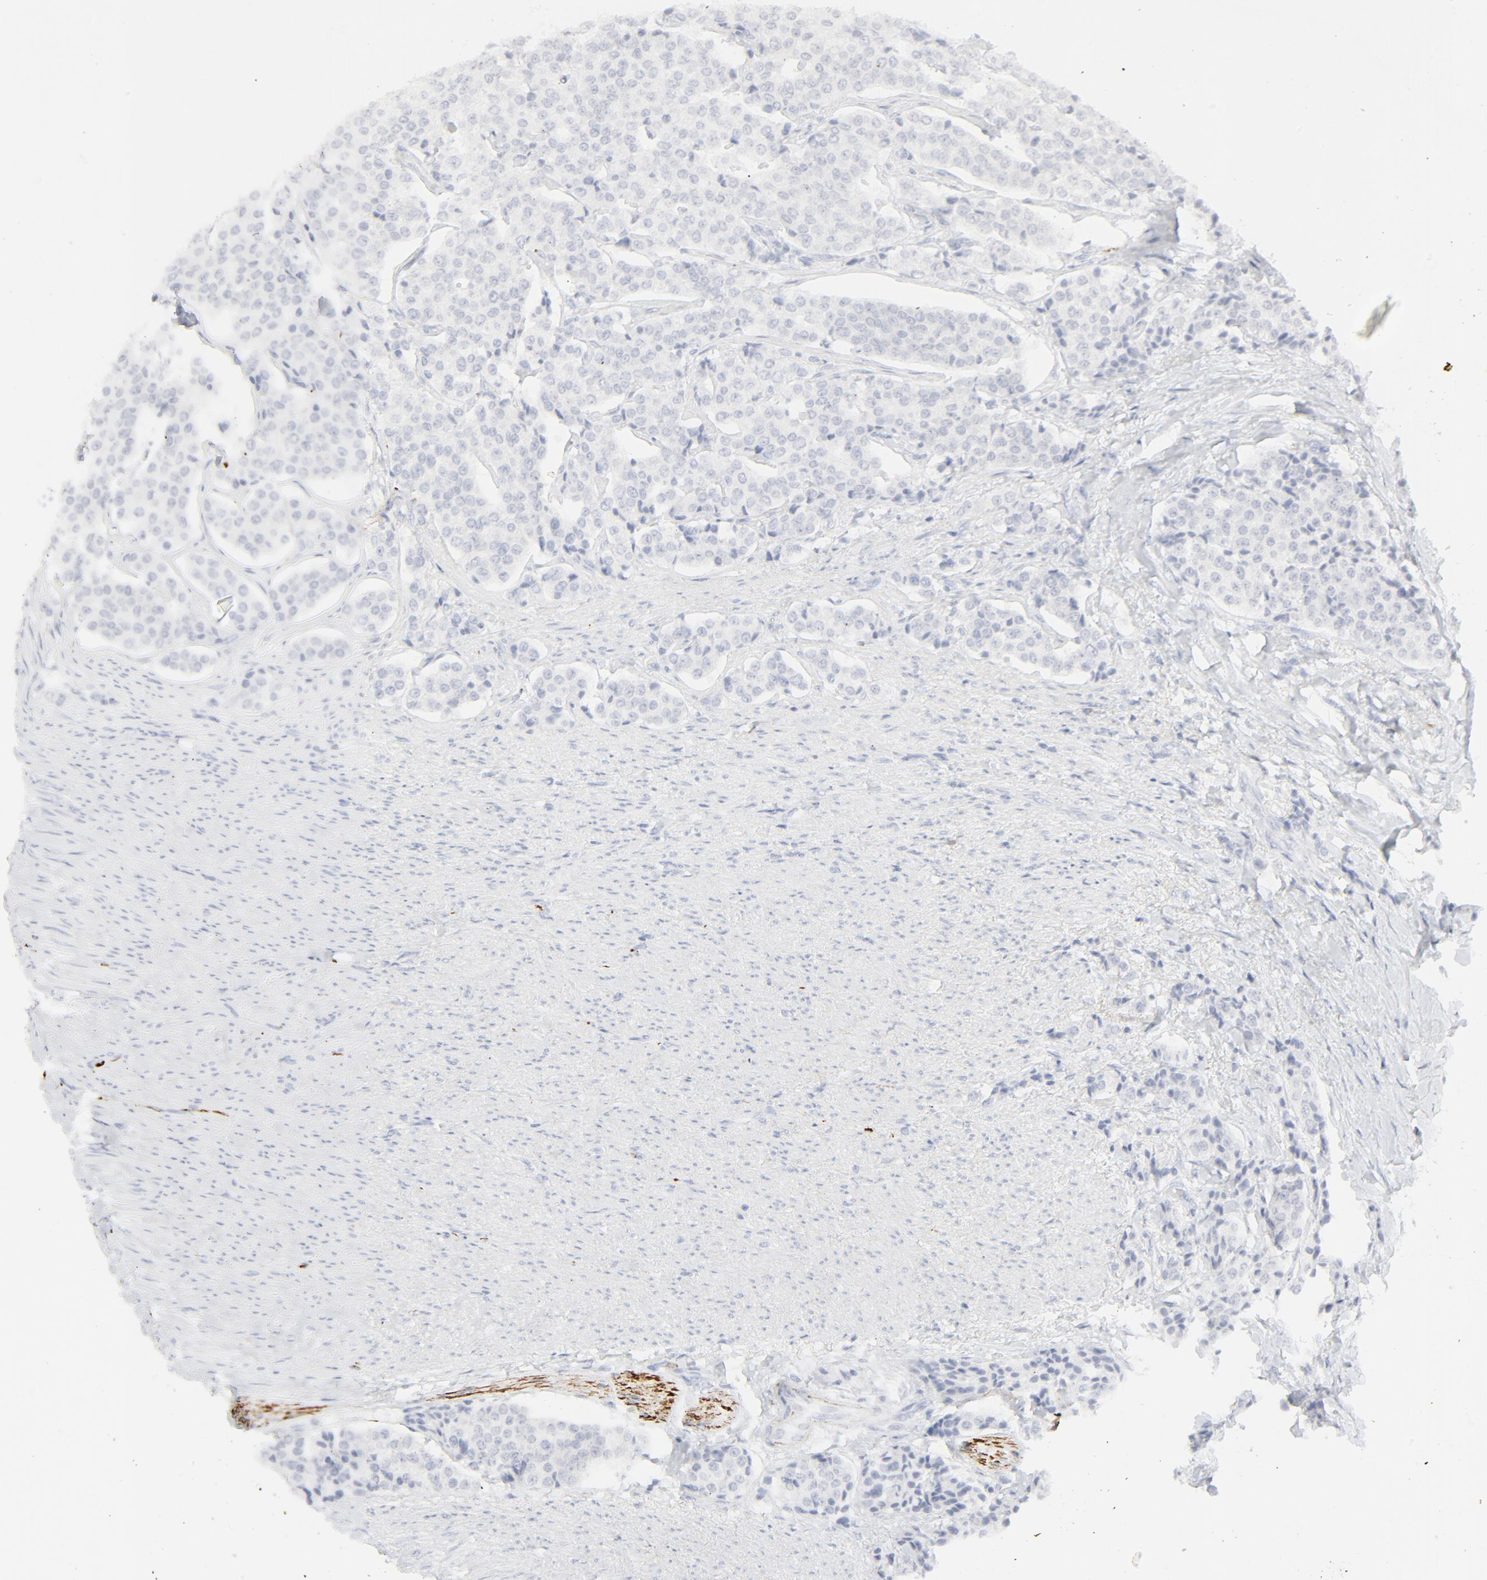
{"staining": {"intensity": "negative", "quantity": "none", "location": "none"}, "tissue": "carcinoid", "cell_type": "Tumor cells", "image_type": "cancer", "snomed": [{"axis": "morphology", "description": "Carcinoid, malignant, NOS"}, {"axis": "topography", "description": "Colon"}], "caption": "Immunohistochemical staining of carcinoid shows no significant expression in tumor cells.", "gene": "CCR7", "patient": {"sex": "female", "age": 61}}